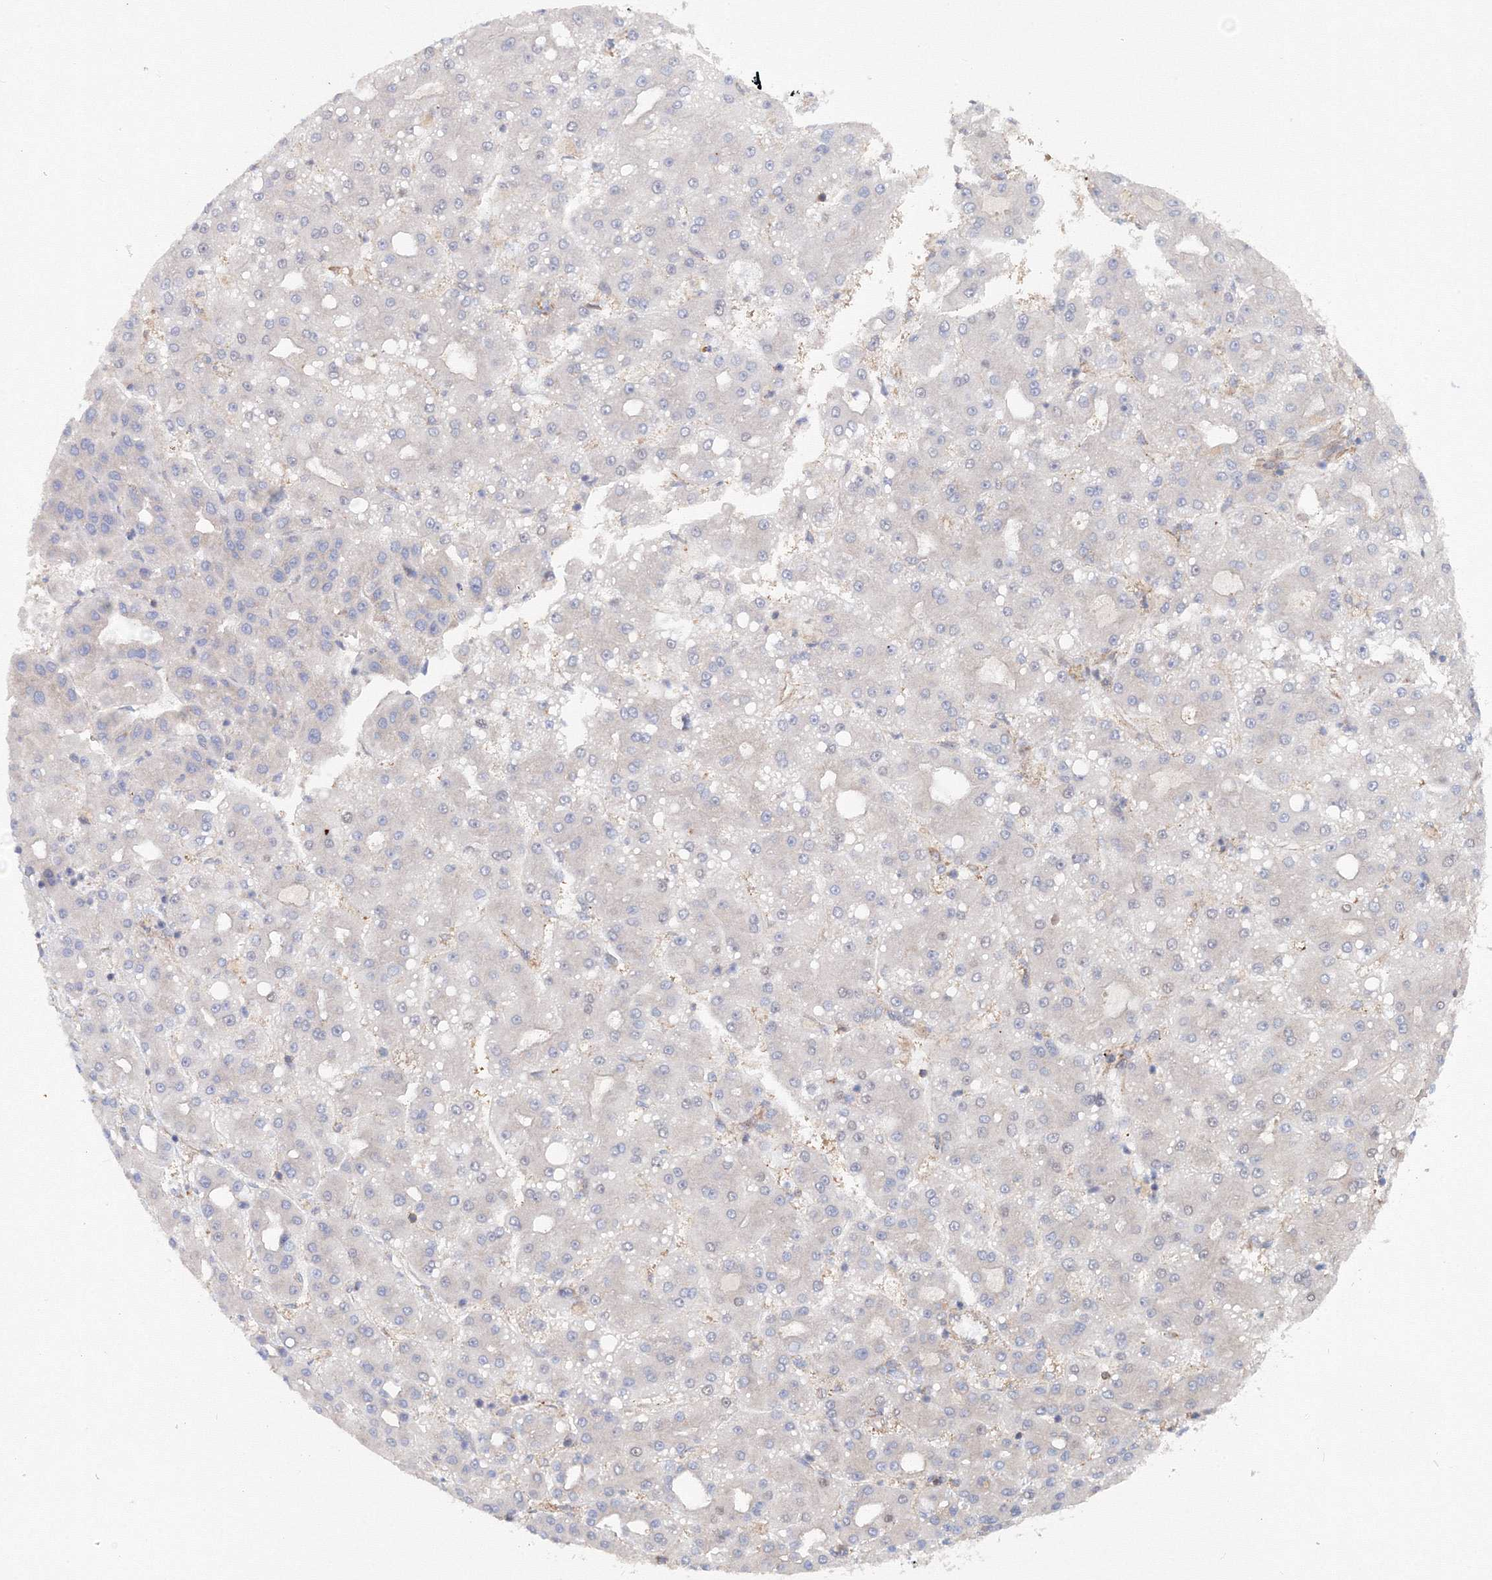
{"staining": {"intensity": "negative", "quantity": "none", "location": "none"}, "tissue": "liver cancer", "cell_type": "Tumor cells", "image_type": "cancer", "snomed": [{"axis": "morphology", "description": "Carcinoma, Hepatocellular, NOS"}, {"axis": "topography", "description": "Liver"}], "caption": "Immunohistochemical staining of human hepatocellular carcinoma (liver) reveals no significant positivity in tumor cells.", "gene": "EXOC1", "patient": {"sex": "male", "age": 65}}